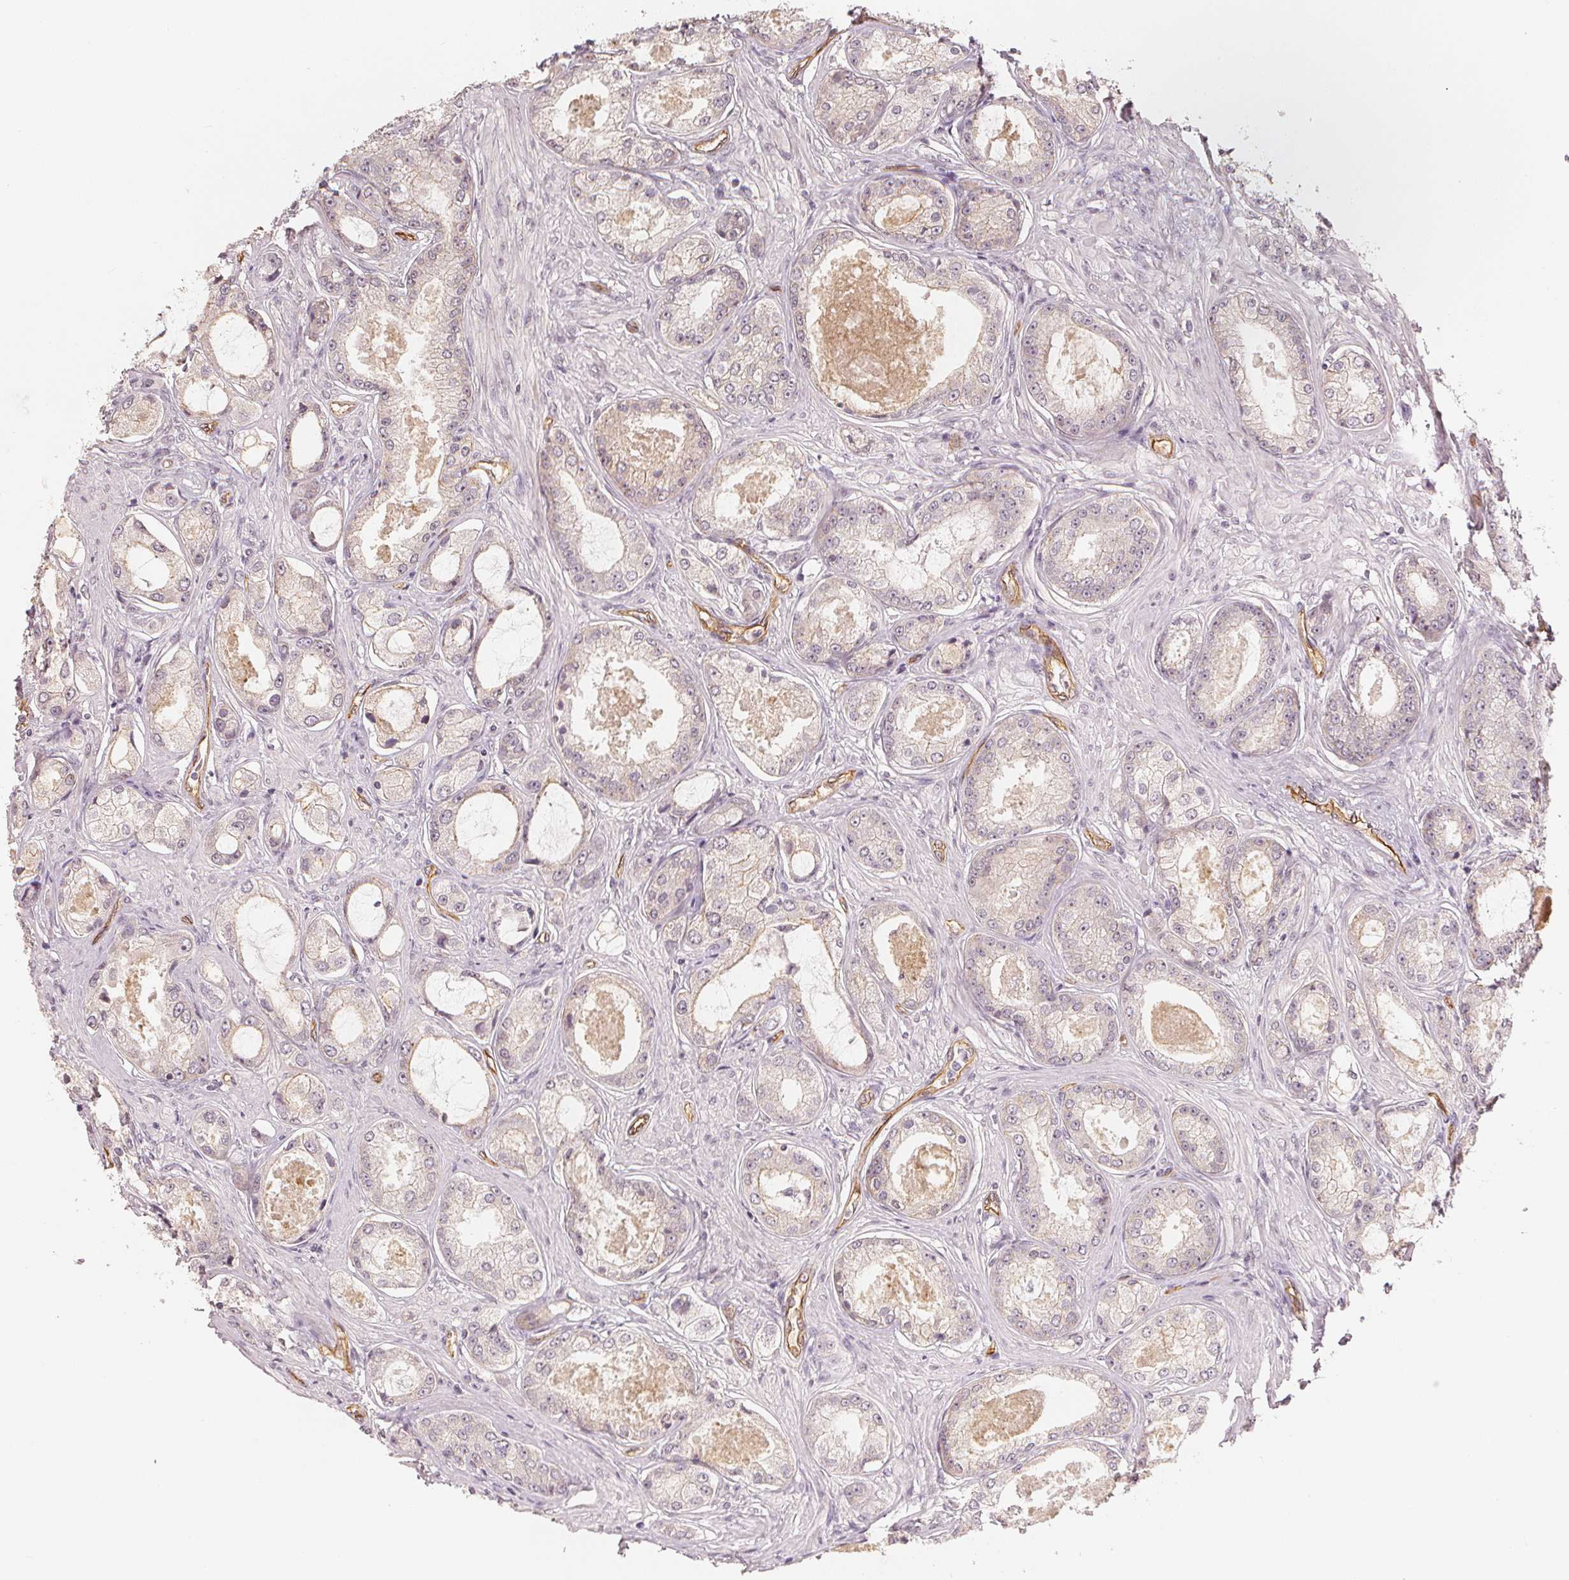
{"staining": {"intensity": "negative", "quantity": "none", "location": "none"}, "tissue": "prostate cancer", "cell_type": "Tumor cells", "image_type": "cancer", "snomed": [{"axis": "morphology", "description": "Adenocarcinoma, Low grade"}, {"axis": "topography", "description": "Prostate"}], "caption": "Immunohistochemistry photomicrograph of adenocarcinoma (low-grade) (prostate) stained for a protein (brown), which demonstrates no expression in tumor cells.", "gene": "CIB1", "patient": {"sex": "male", "age": 68}}